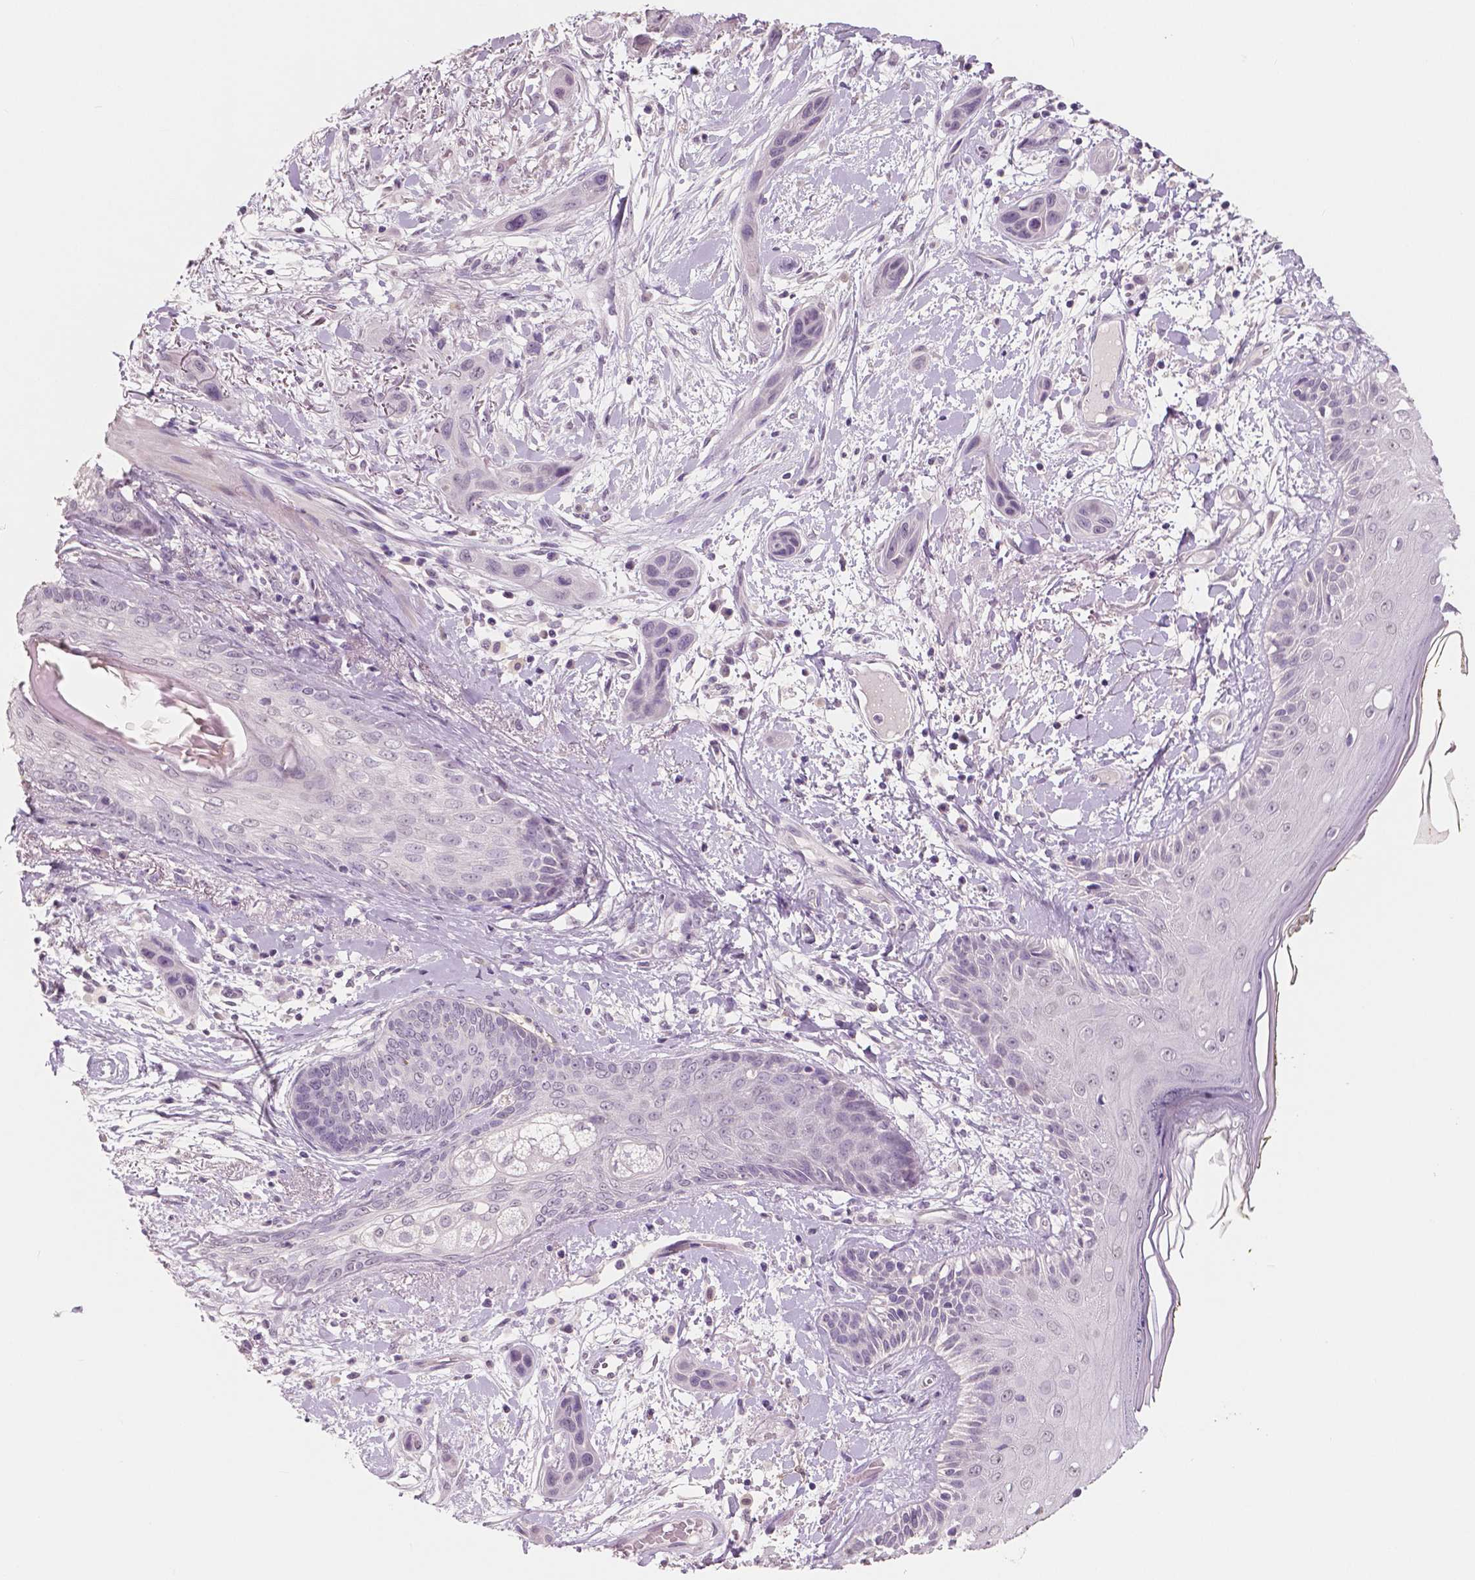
{"staining": {"intensity": "negative", "quantity": "none", "location": "none"}, "tissue": "skin cancer", "cell_type": "Tumor cells", "image_type": "cancer", "snomed": [{"axis": "morphology", "description": "Squamous cell carcinoma, NOS"}, {"axis": "topography", "description": "Skin"}], "caption": "IHC image of human skin cancer (squamous cell carcinoma) stained for a protein (brown), which exhibits no staining in tumor cells.", "gene": "NECAB1", "patient": {"sex": "male", "age": 79}}